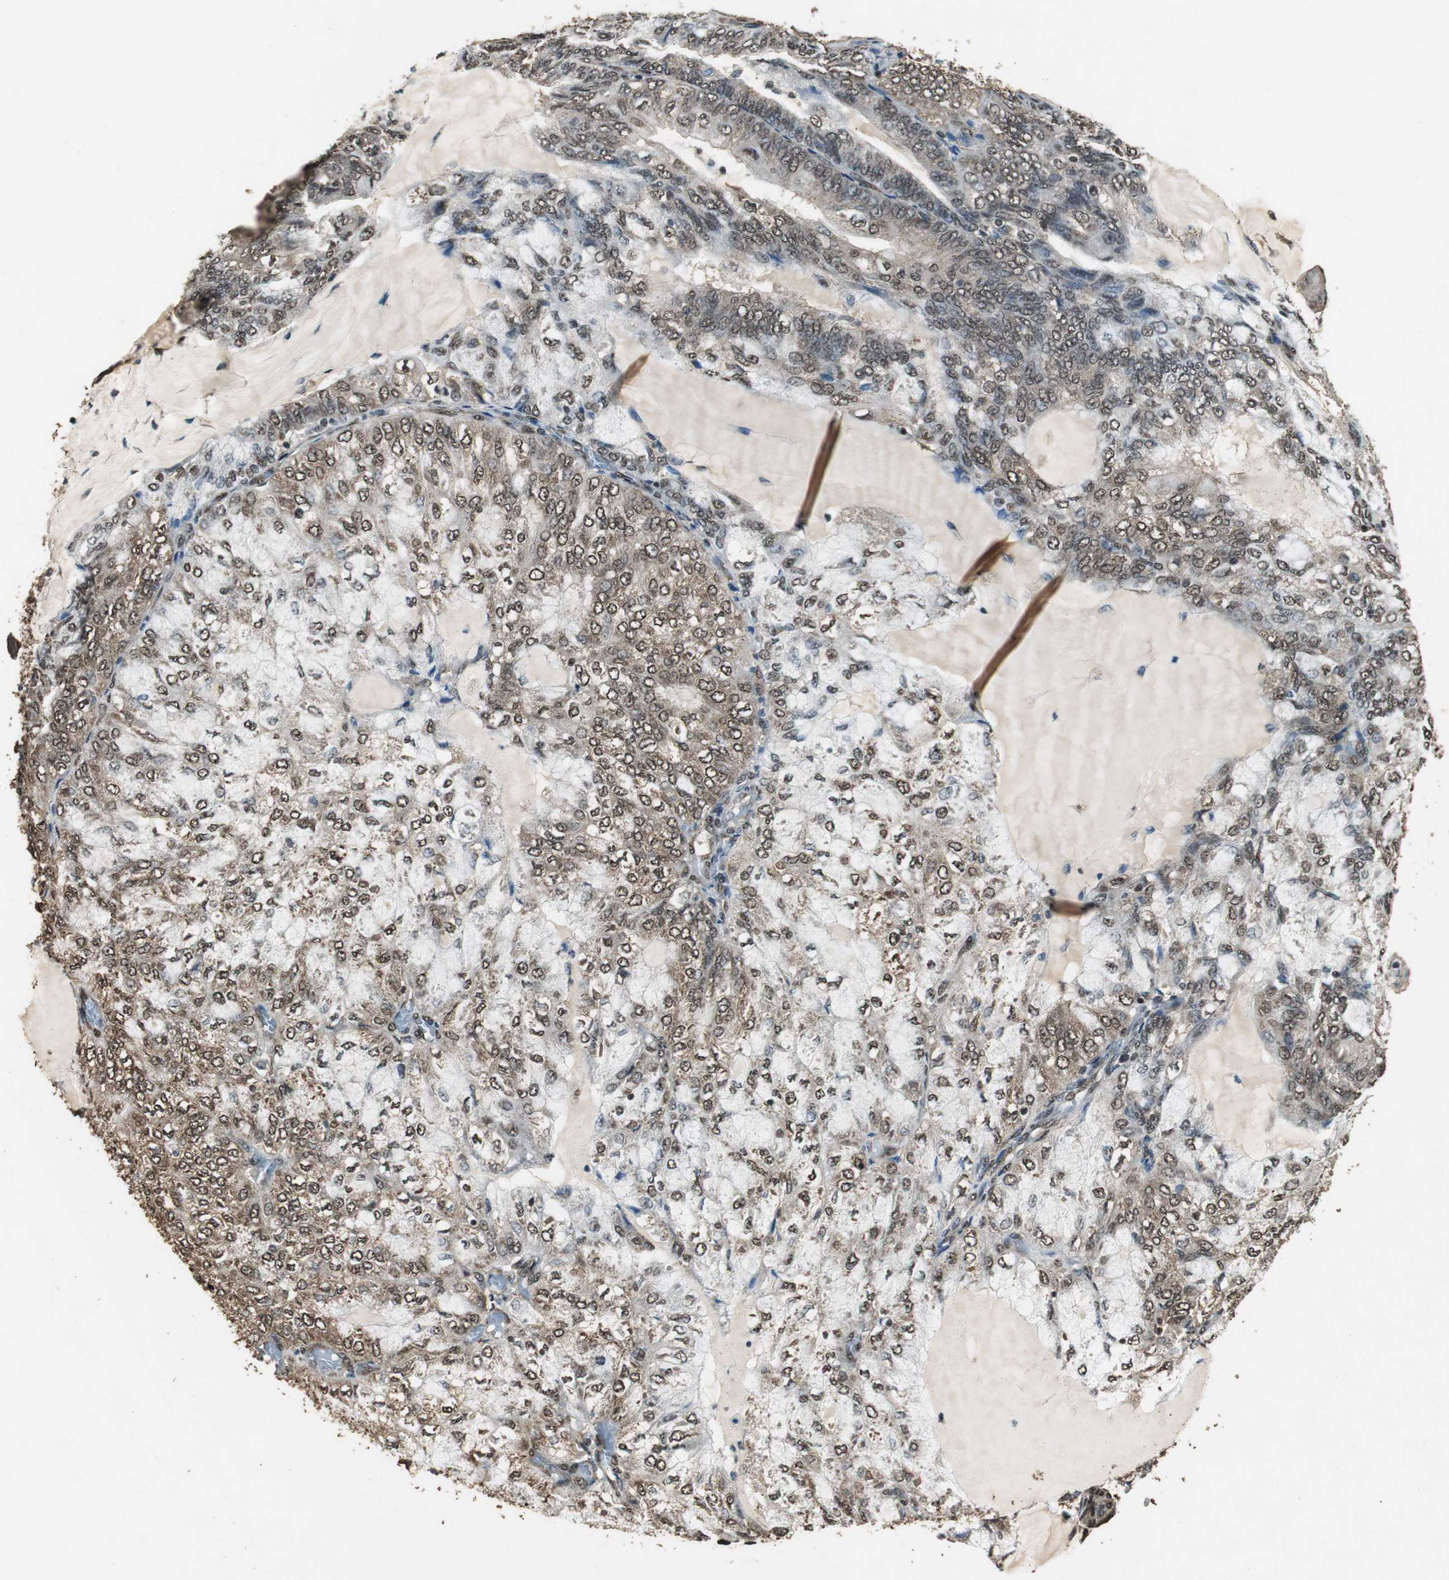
{"staining": {"intensity": "moderate", "quantity": ">75%", "location": "cytoplasmic/membranous,nuclear"}, "tissue": "endometrial cancer", "cell_type": "Tumor cells", "image_type": "cancer", "snomed": [{"axis": "morphology", "description": "Adenocarcinoma, NOS"}, {"axis": "topography", "description": "Endometrium"}], "caption": "Protein staining displays moderate cytoplasmic/membranous and nuclear staining in about >75% of tumor cells in endometrial adenocarcinoma.", "gene": "PPP1R13B", "patient": {"sex": "female", "age": 81}}